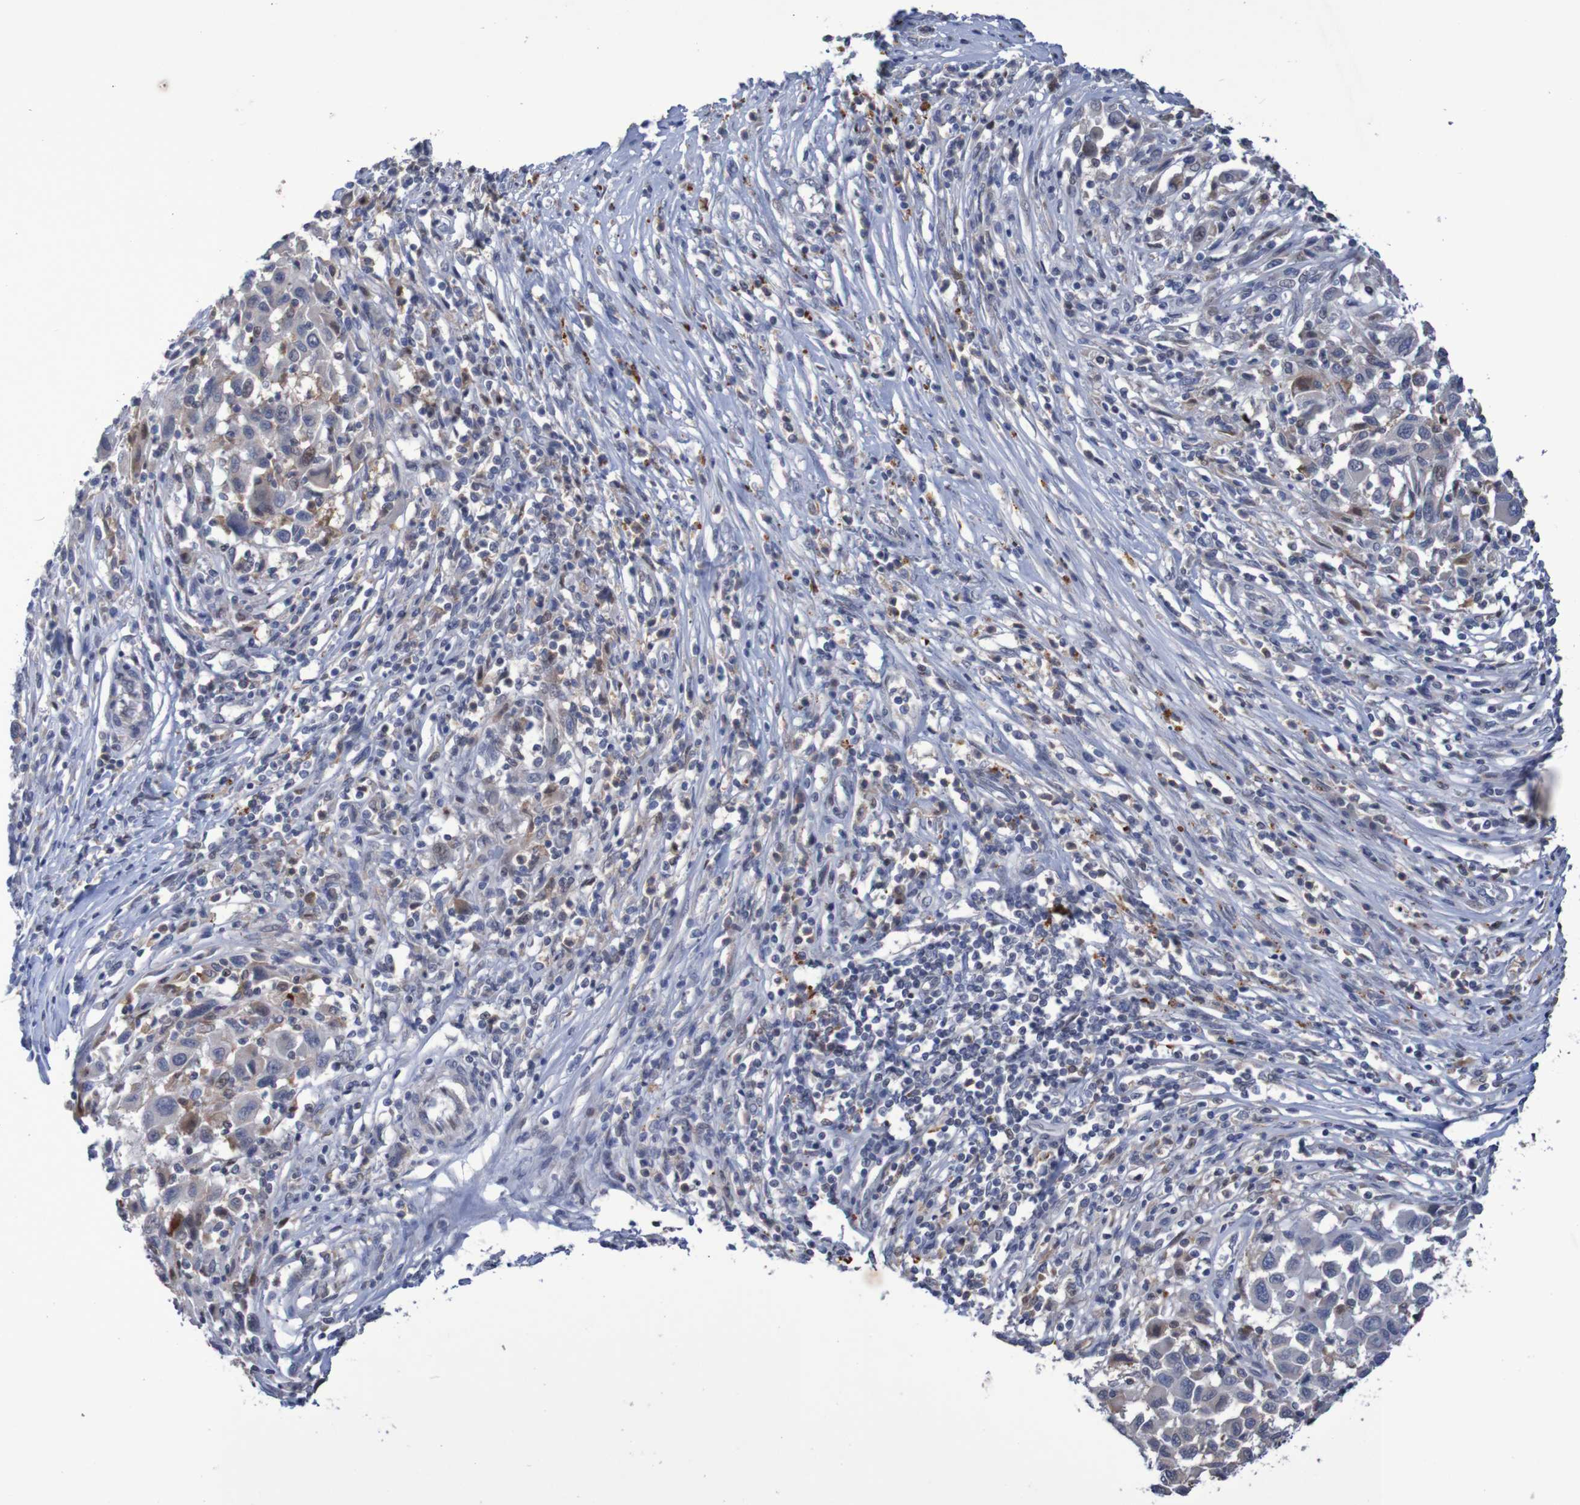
{"staining": {"intensity": "negative", "quantity": "none", "location": "none"}, "tissue": "melanoma", "cell_type": "Tumor cells", "image_type": "cancer", "snomed": [{"axis": "morphology", "description": "Malignant melanoma, Metastatic site"}, {"axis": "topography", "description": "Lymph node"}], "caption": "There is no significant staining in tumor cells of malignant melanoma (metastatic site). Nuclei are stained in blue.", "gene": "FBP2", "patient": {"sex": "male", "age": 61}}